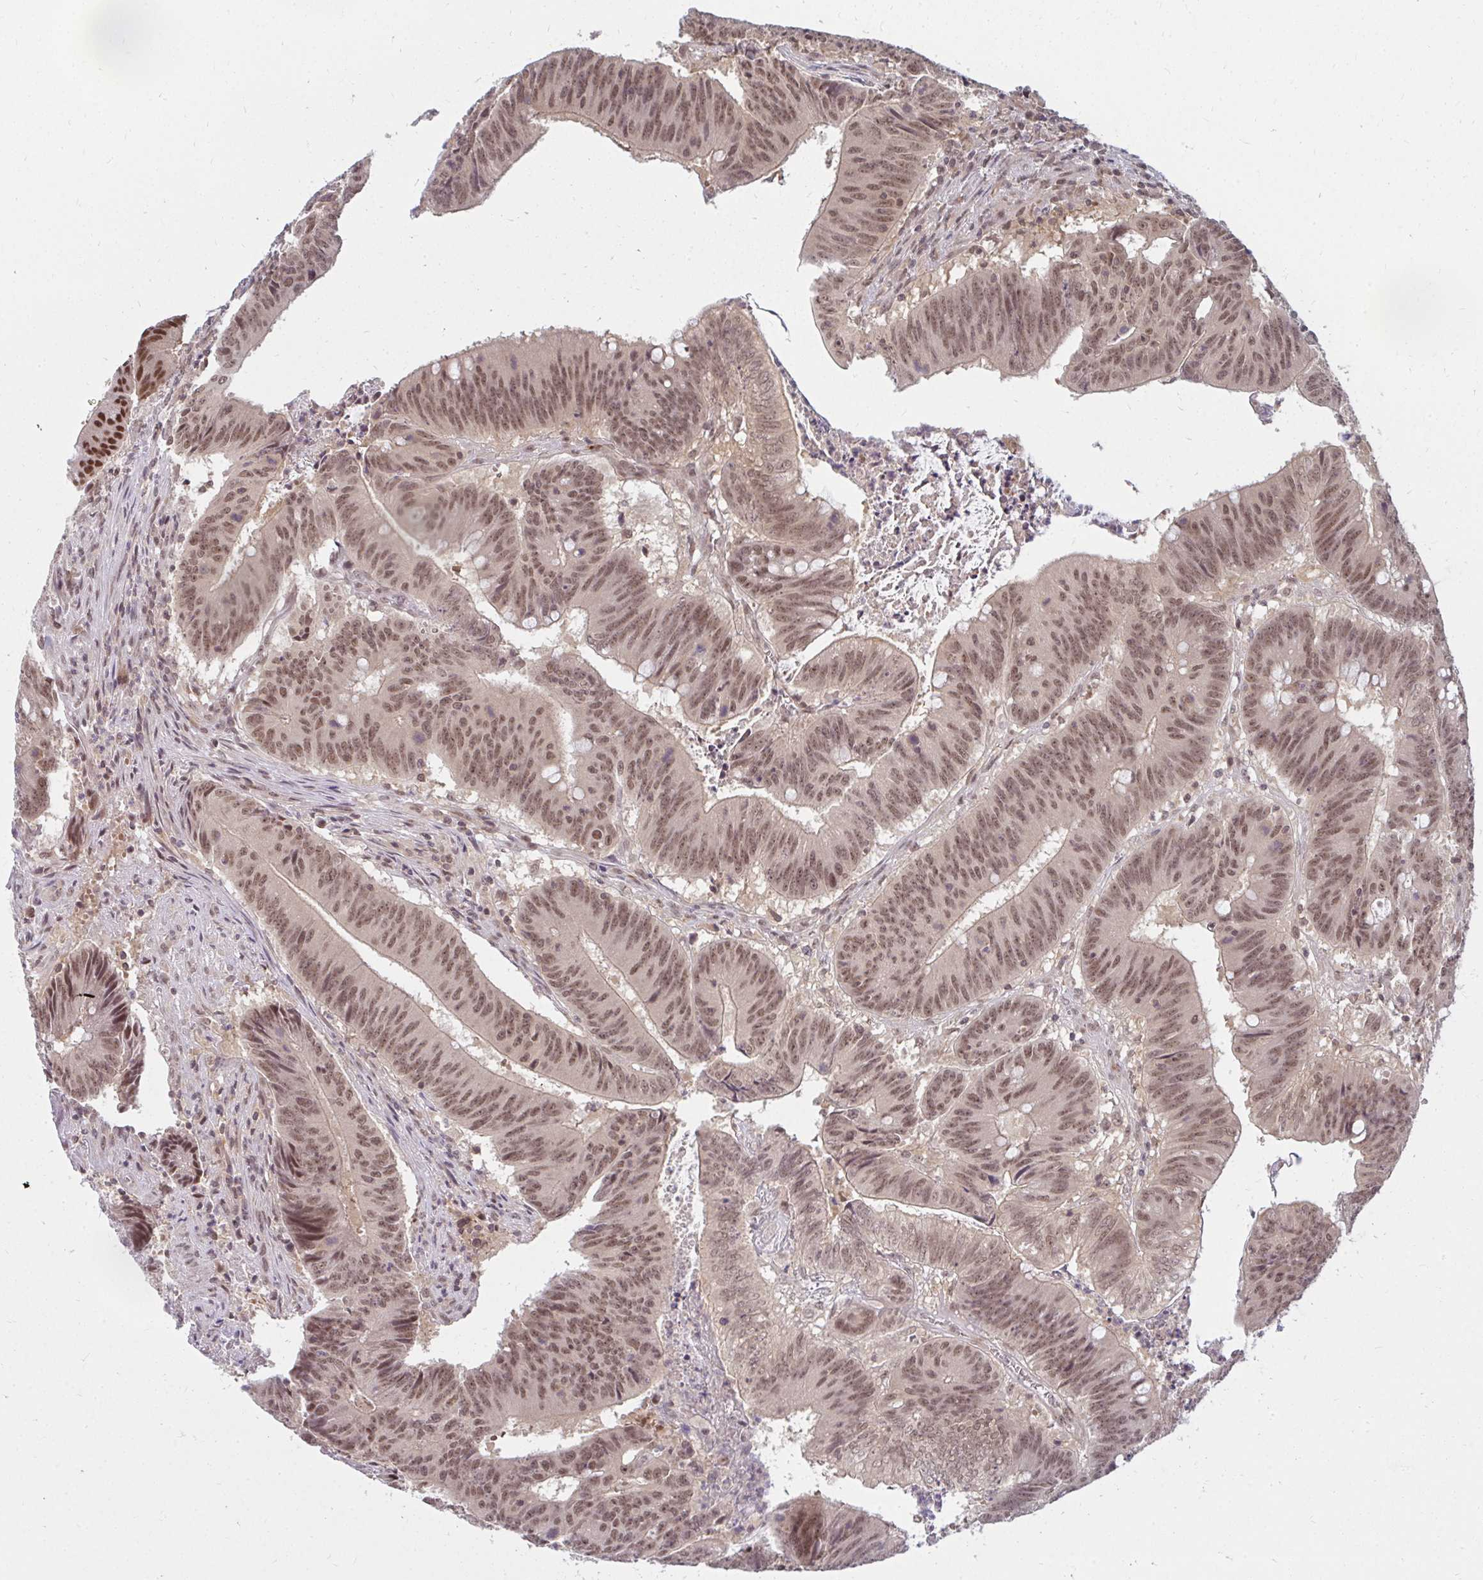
{"staining": {"intensity": "moderate", "quantity": ">75%", "location": "nuclear"}, "tissue": "colorectal cancer", "cell_type": "Tumor cells", "image_type": "cancer", "snomed": [{"axis": "morphology", "description": "Adenocarcinoma, NOS"}, {"axis": "topography", "description": "Colon"}], "caption": "Adenocarcinoma (colorectal) was stained to show a protein in brown. There is medium levels of moderate nuclear positivity in approximately >75% of tumor cells. Using DAB (brown) and hematoxylin (blue) stains, captured at high magnification using brightfield microscopy.", "gene": "GTF3C6", "patient": {"sex": "female", "age": 87}}